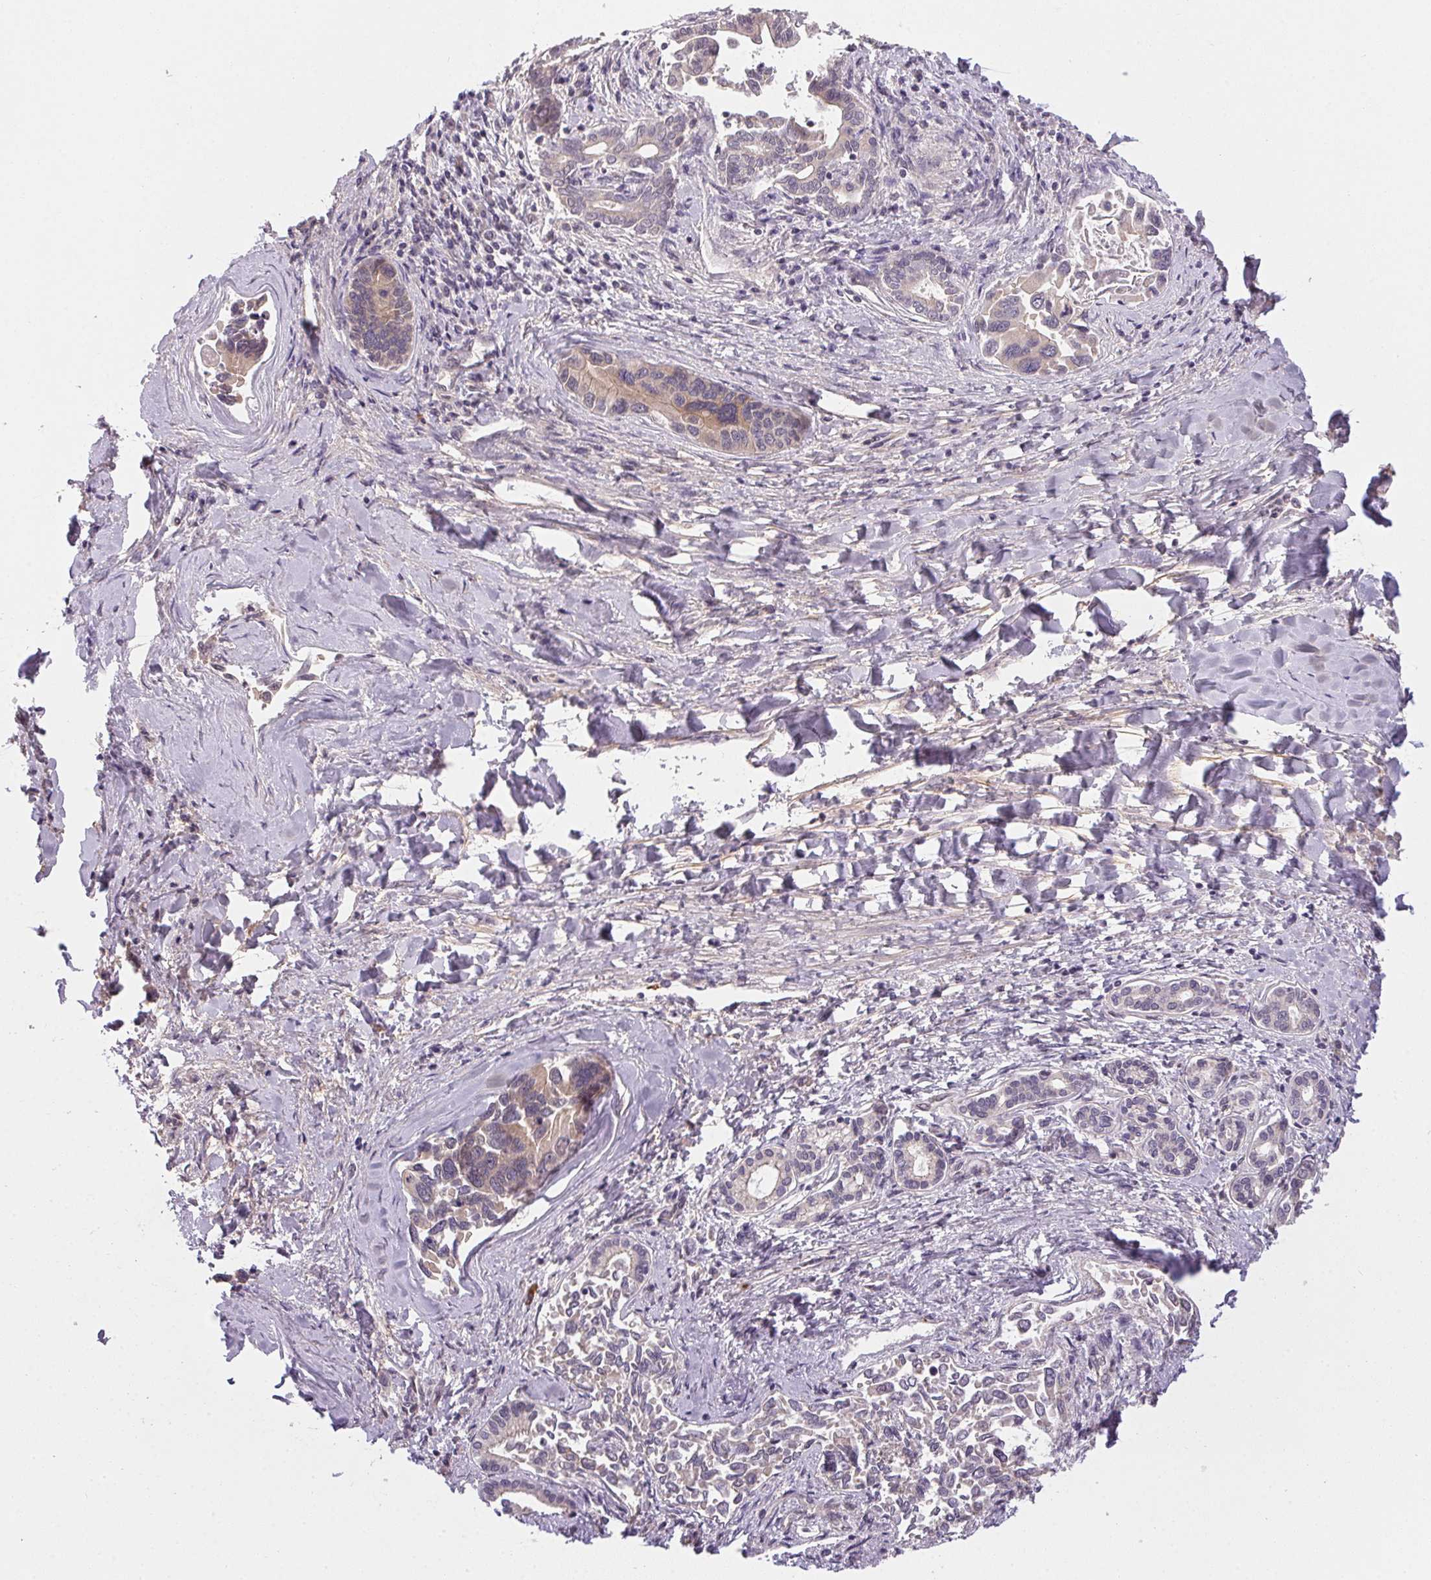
{"staining": {"intensity": "weak", "quantity": "<25%", "location": "cytoplasmic/membranous"}, "tissue": "liver cancer", "cell_type": "Tumor cells", "image_type": "cancer", "snomed": [{"axis": "morphology", "description": "Cholangiocarcinoma"}, {"axis": "topography", "description": "Liver"}], "caption": "Tumor cells are negative for brown protein staining in liver cancer (cholangiocarcinoma).", "gene": "CFAP92", "patient": {"sex": "male", "age": 66}}